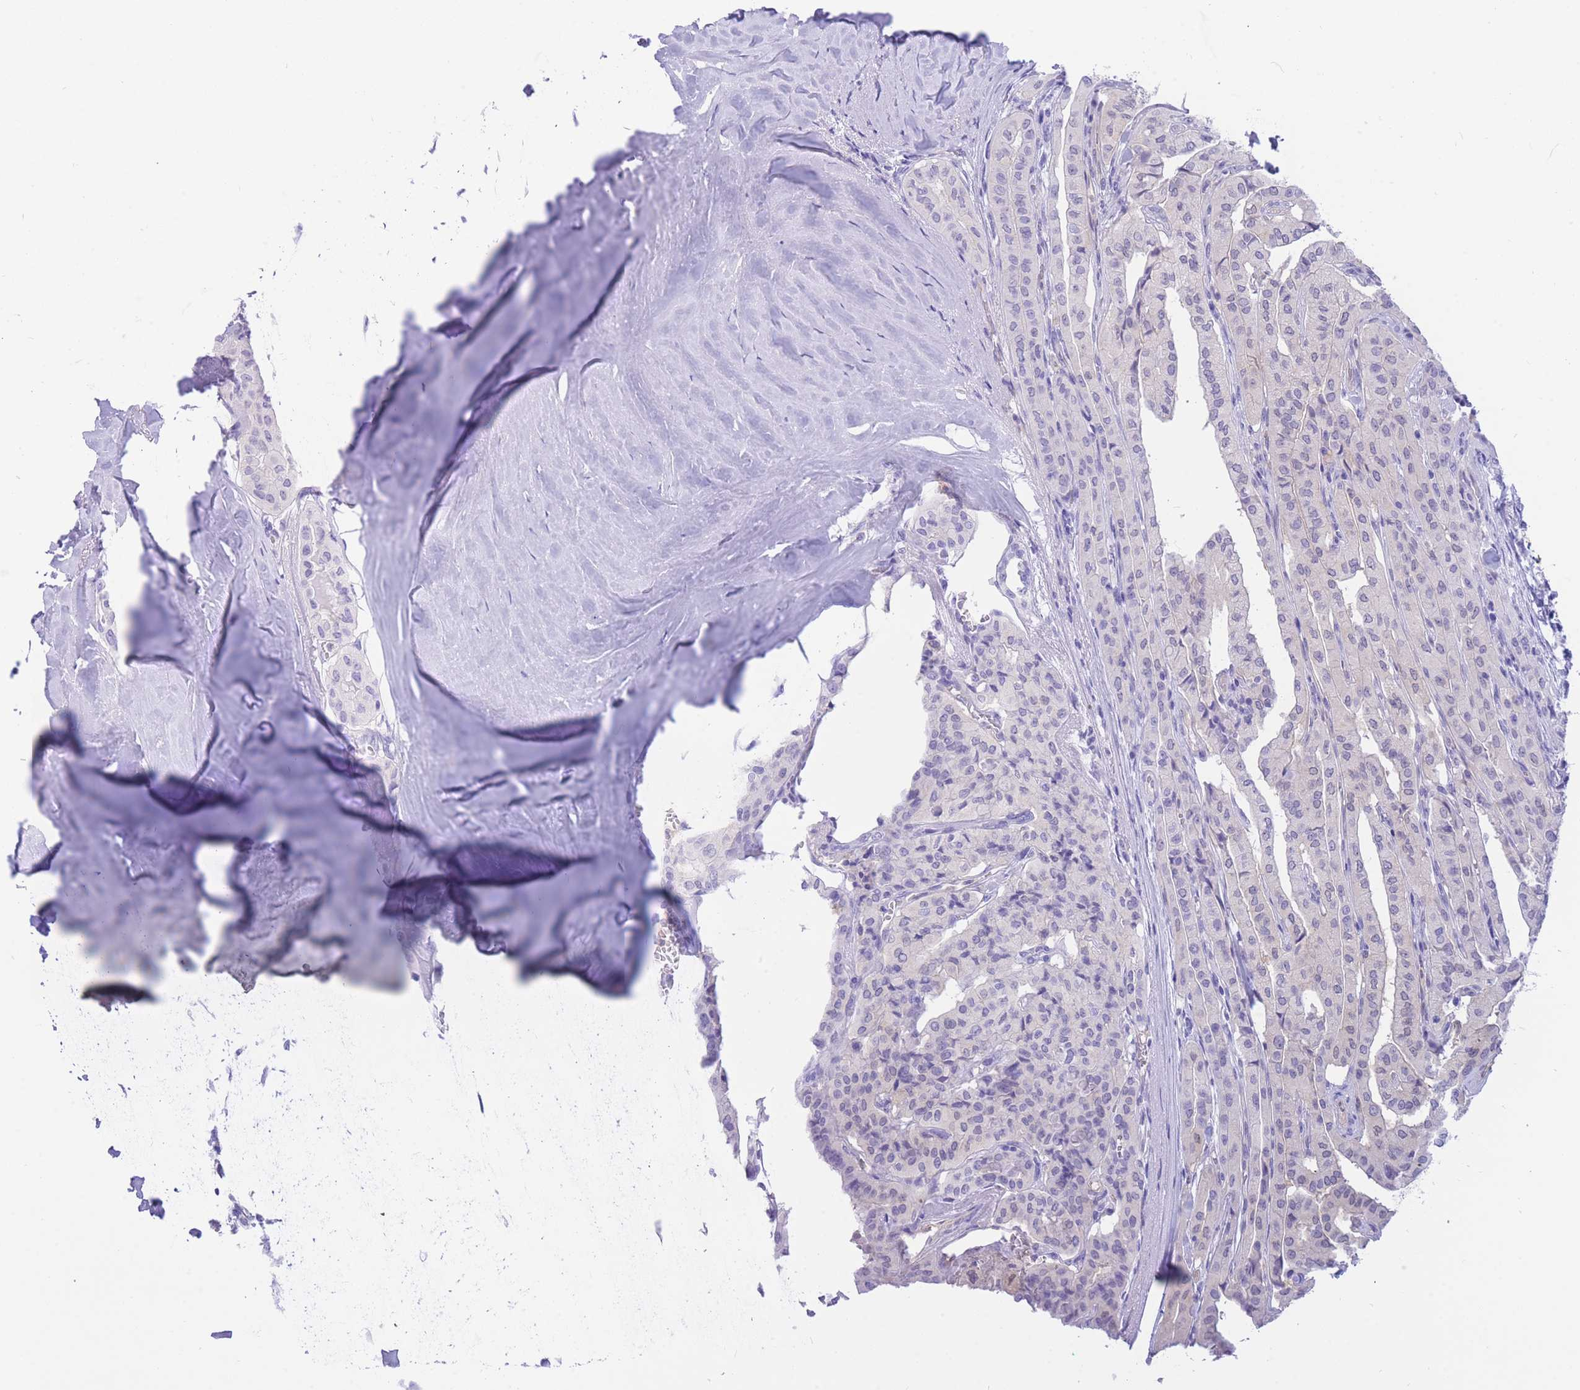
{"staining": {"intensity": "negative", "quantity": "none", "location": "none"}, "tissue": "thyroid cancer", "cell_type": "Tumor cells", "image_type": "cancer", "snomed": [{"axis": "morphology", "description": "Papillary adenocarcinoma, NOS"}, {"axis": "topography", "description": "Thyroid gland"}], "caption": "The histopathology image exhibits no significant positivity in tumor cells of thyroid cancer (papillary adenocarcinoma).", "gene": "SULT1A1", "patient": {"sex": "female", "age": 59}}